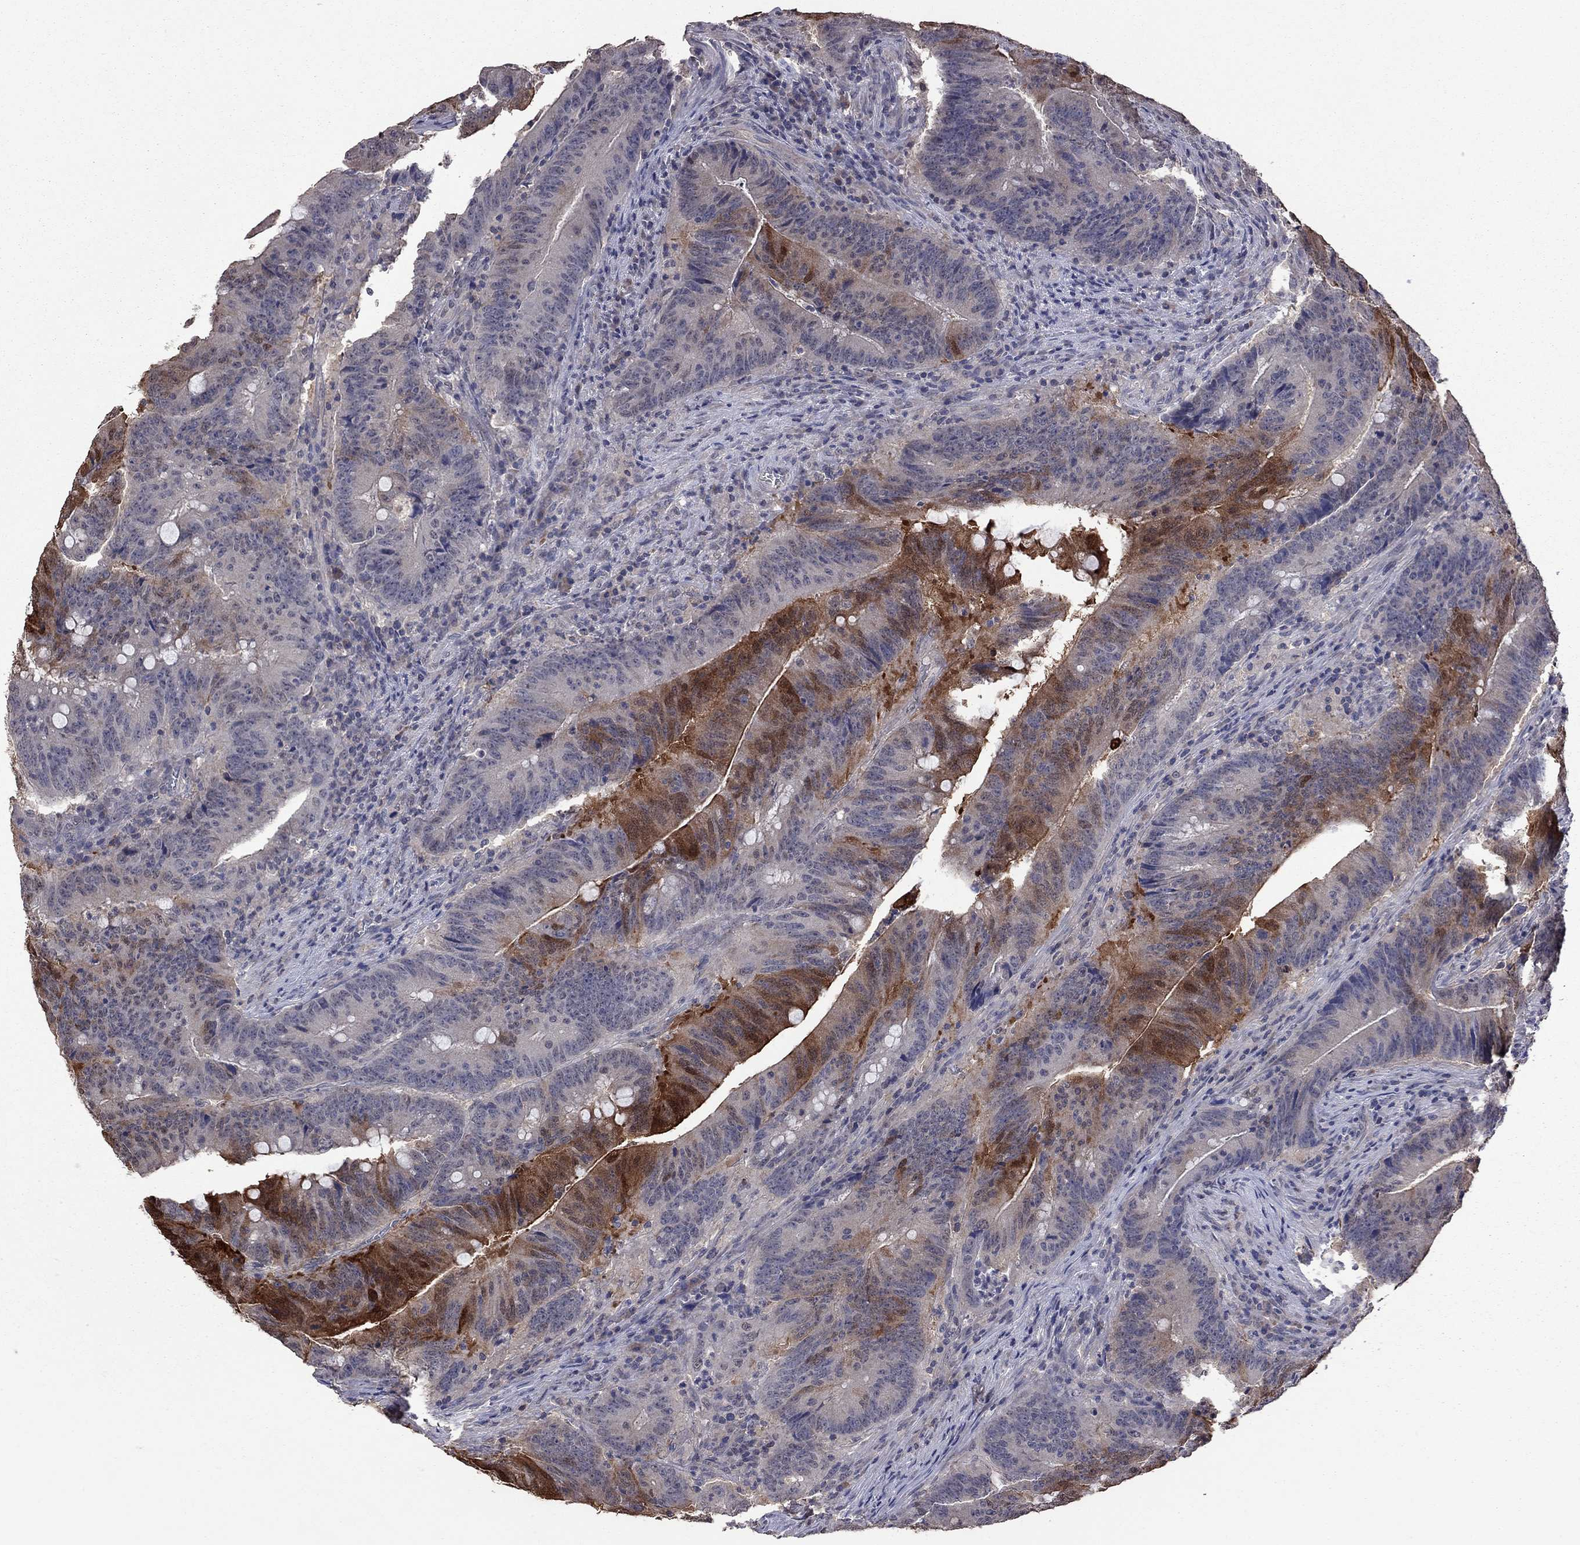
{"staining": {"intensity": "strong", "quantity": "25%-75%", "location": "cytoplasmic/membranous"}, "tissue": "colorectal cancer", "cell_type": "Tumor cells", "image_type": "cancer", "snomed": [{"axis": "morphology", "description": "Adenocarcinoma, NOS"}, {"axis": "topography", "description": "Colon"}], "caption": "The histopathology image exhibits staining of colorectal adenocarcinoma, revealing strong cytoplasmic/membranous protein expression (brown color) within tumor cells.", "gene": "TSNARE1", "patient": {"sex": "female", "age": 87}}